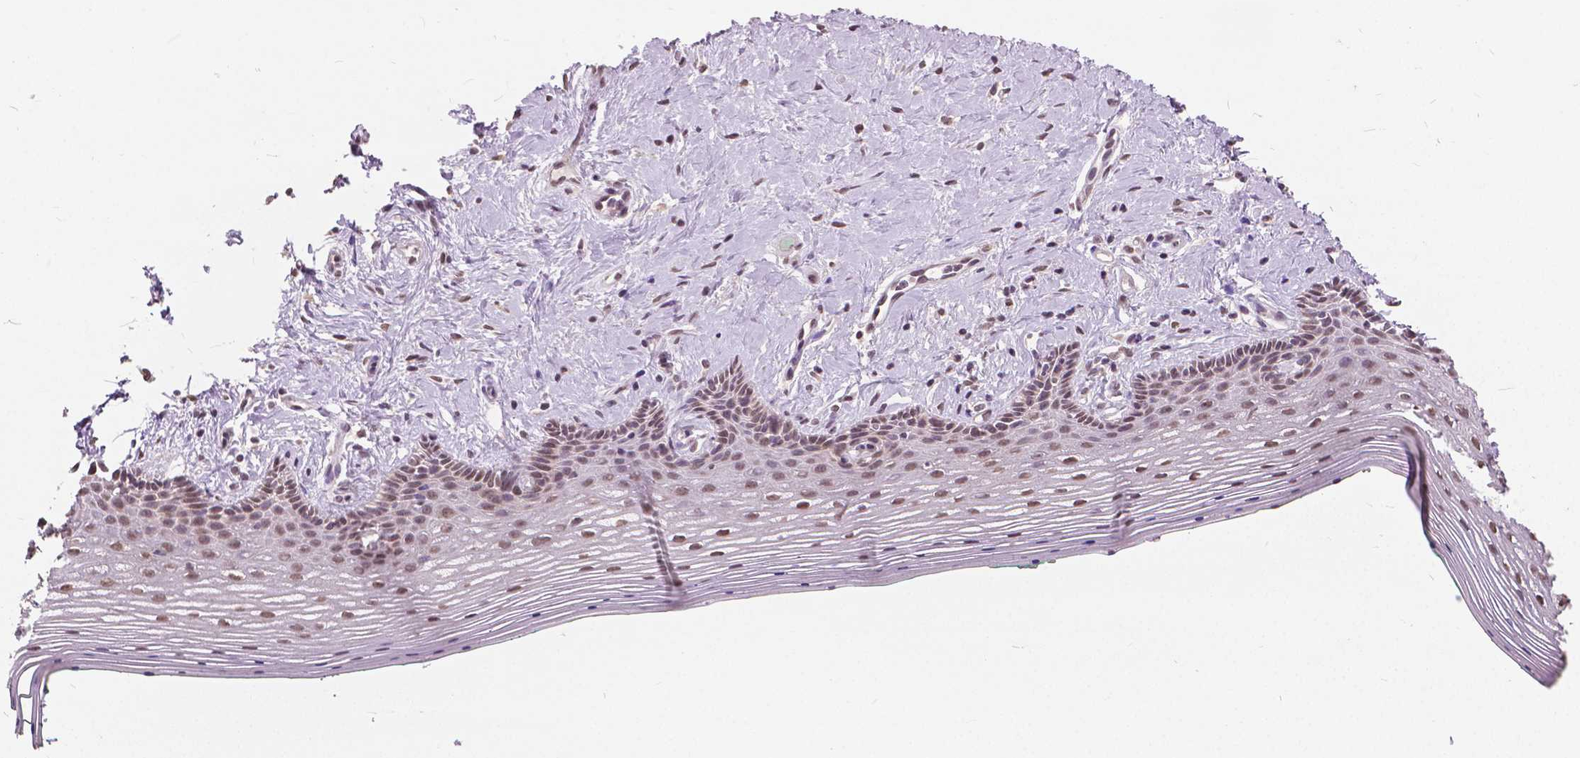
{"staining": {"intensity": "moderate", "quantity": ">75%", "location": "nuclear"}, "tissue": "vagina", "cell_type": "Squamous epithelial cells", "image_type": "normal", "snomed": [{"axis": "morphology", "description": "Normal tissue, NOS"}, {"axis": "topography", "description": "Vagina"}], "caption": "Immunohistochemical staining of benign vagina reveals moderate nuclear protein positivity in approximately >75% of squamous epithelial cells. (Stains: DAB (3,3'-diaminobenzidine) in brown, nuclei in blue, Microscopy: brightfield microscopy at high magnification).", "gene": "HOXA10", "patient": {"sex": "female", "age": 42}}